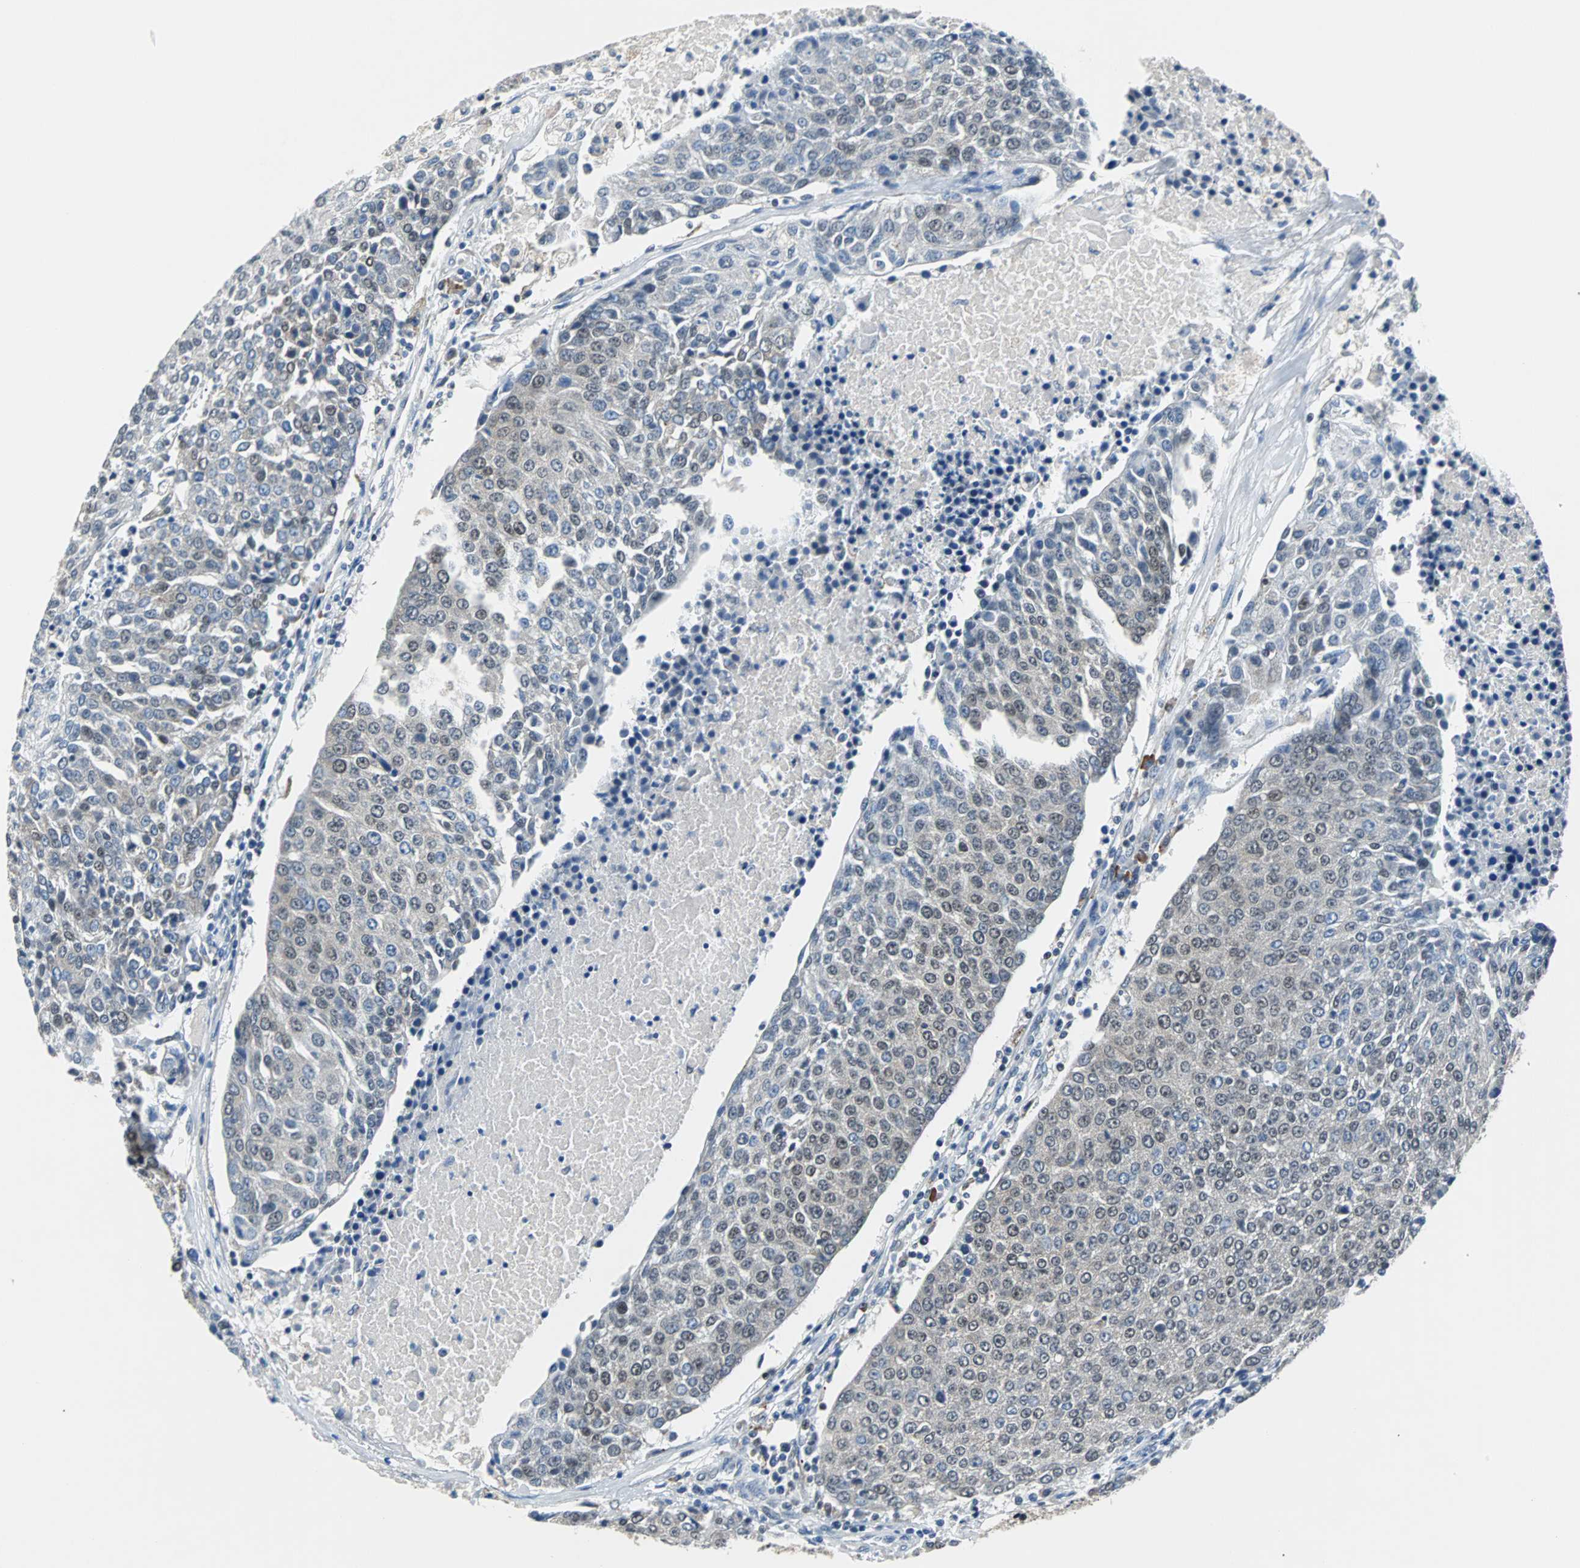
{"staining": {"intensity": "weak", "quantity": "<25%", "location": "nuclear"}, "tissue": "urothelial cancer", "cell_type": "Tumor cells", "image_type": "cancer", "snomed": [{"axis": "morphology", "description": "Urothelial carcinoma, High grade"}, {"axis": "topography", "description": "Urinary bladder"}], "caption": "Human high-grade urothelial carcinoma stained for a protein using immunohistochemistry (IHC) shows no expression in tumor cells.", "gene": "USP28", "patient": {"sex": "female", "age": 85}}